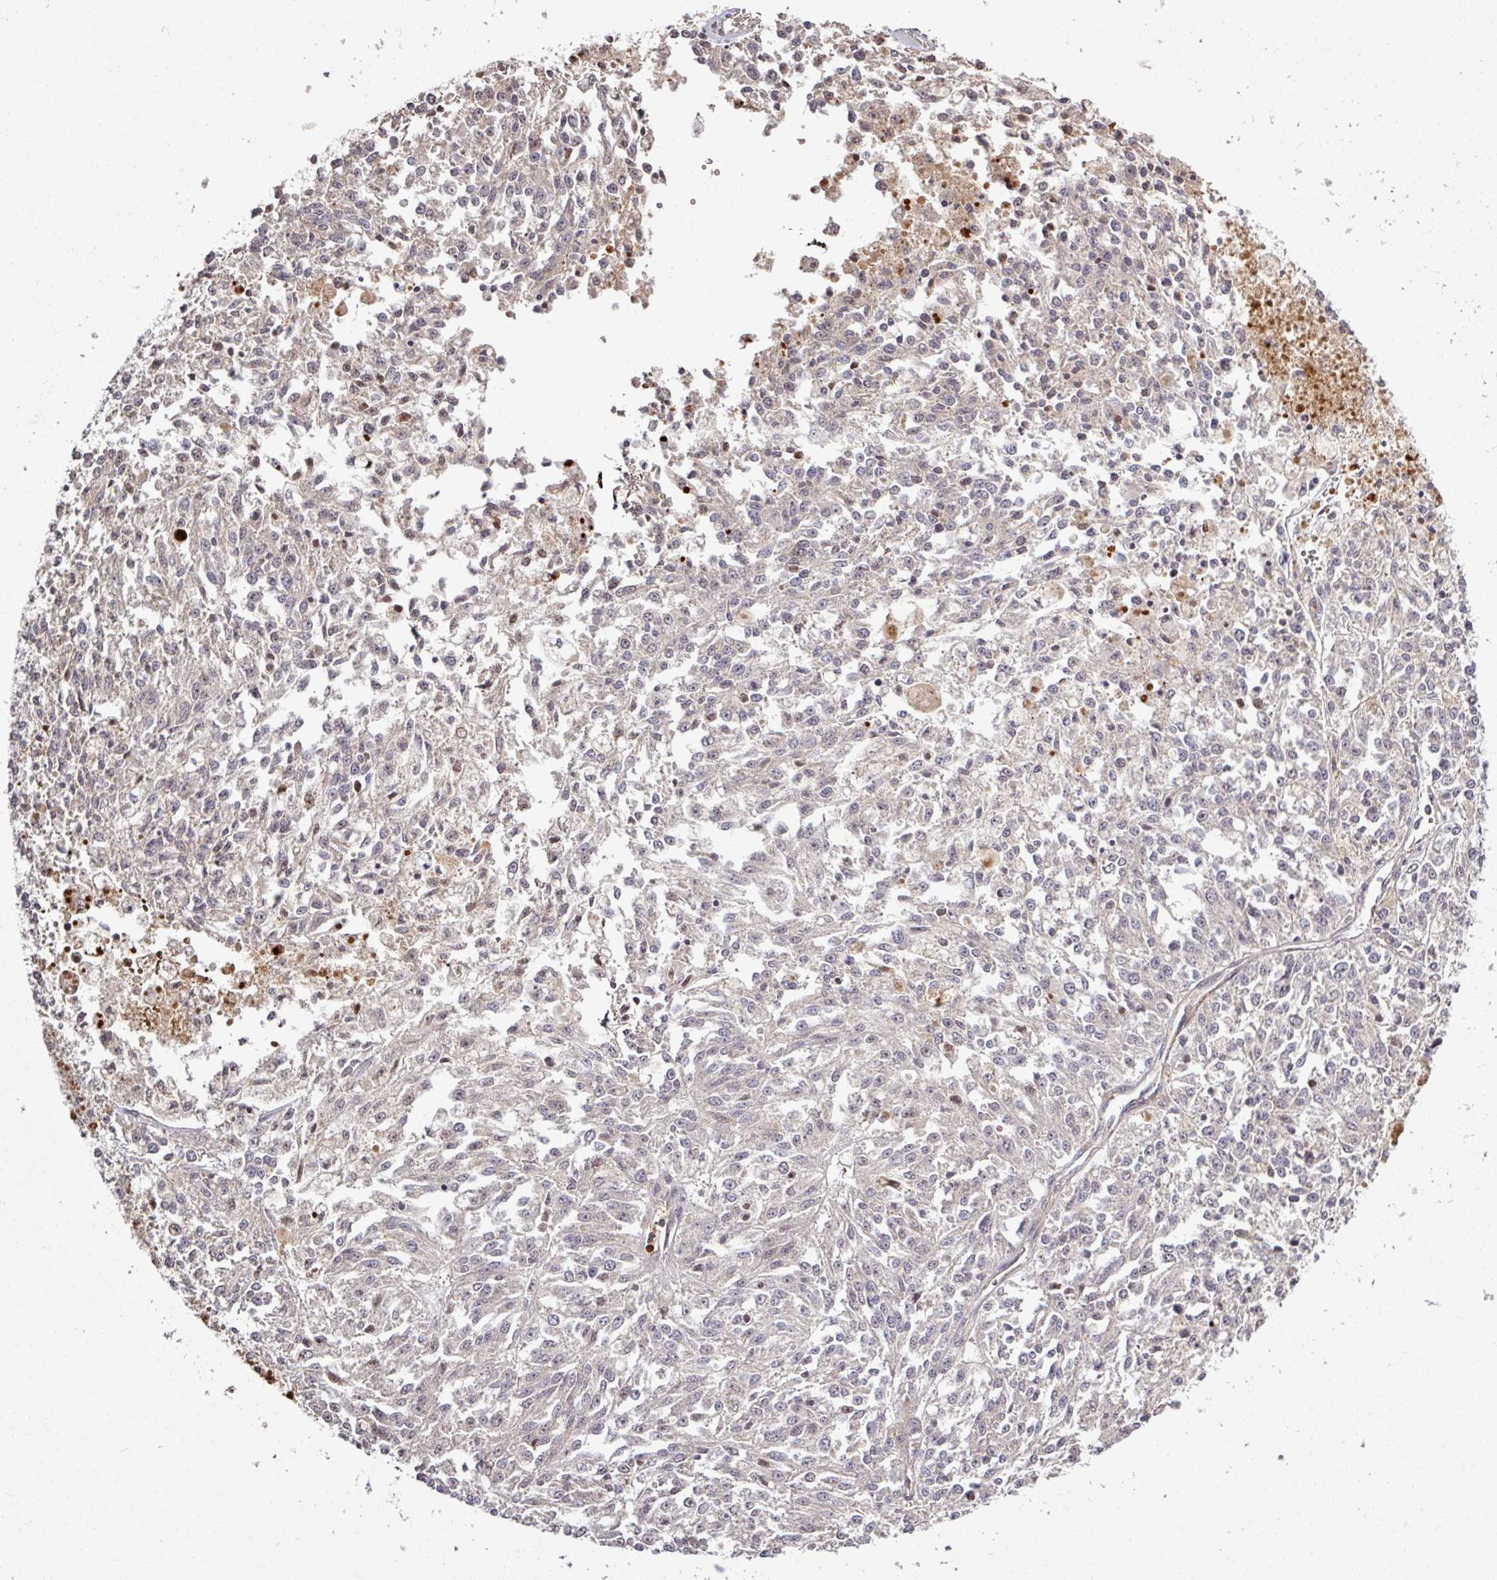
{"staining": {"intensity": "negative", "quantity": "none", "location": "none"}, "tissue": "melanoma", "cell_type": "Tumor cells", "image_type": "cancer", "snomed": [{"axis": "morphology", "description": "Malignant melanoma, NOS"}, {"axis": "topography", "description": "Skin"}], "caption": "DAB (3,3'-diaminobenzidine) immunohistochemical staining of human malignant melanoma reveals no significant expression in tumor cells. (DAB (3,3'-diaminobenzidine) immunohistochemistry, high magnification).", "gene": "TUSC3", "patient": {"sex": "female", "age": 64}}